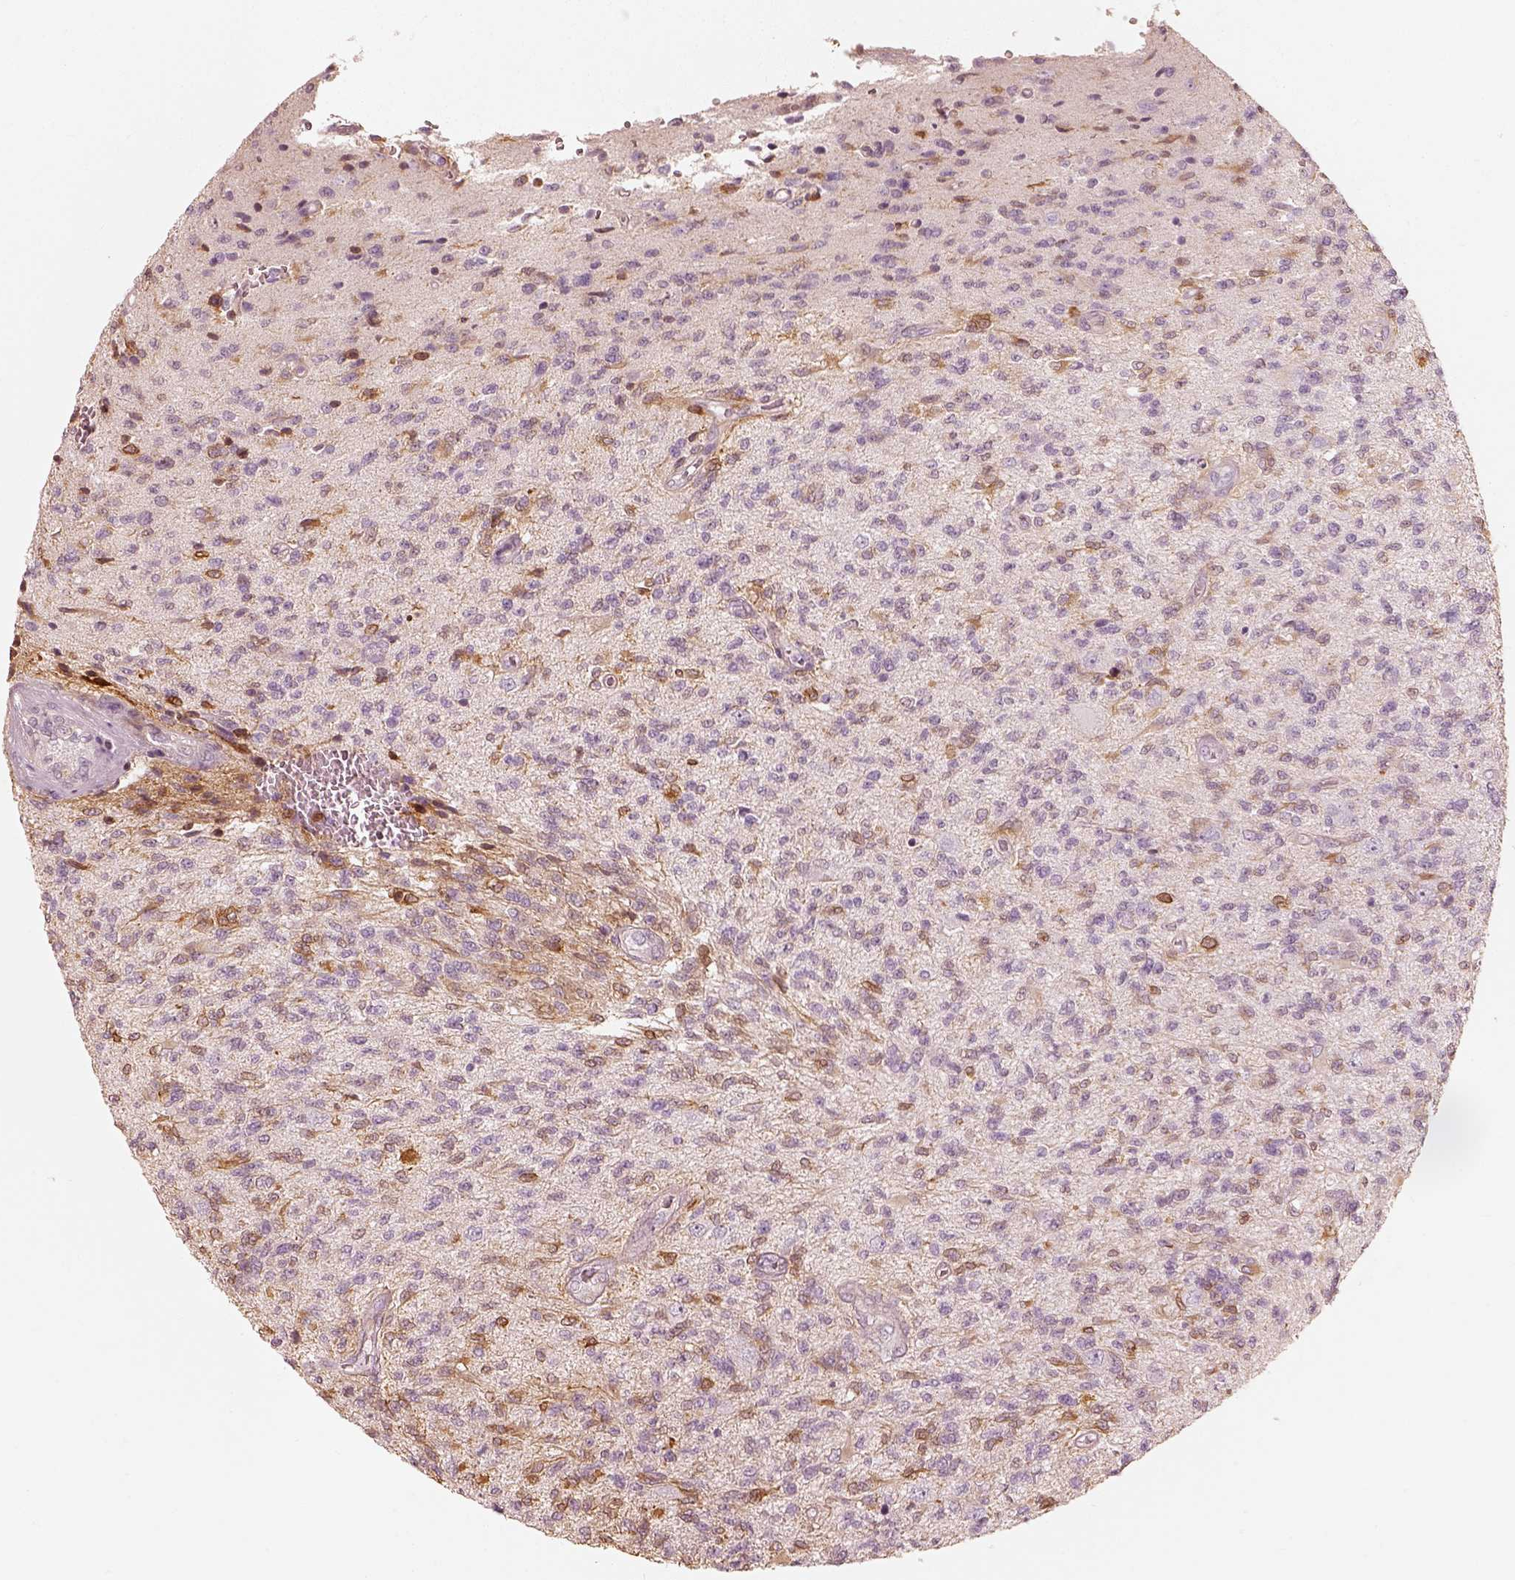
{"staining": {"intensity": "moderate", "quantity": "<25%", "location": "cytoplasmic/membranous"}, "tissue": "glioma", "cell_type": "Tumor cells", "image_type": "cancer", "snomed": [{"axis": "morphology", "description": "Glioma, malignant, High grade"}, {"axis": "topography", "description": "Brain"}], "caption": "Immunohistochemistry (IHC) (DAB (3,3'-diaminobenzidine)) staining of human glioma shows moderate cytoplasmic/membranous protein expression in about <25% of tumor cells. The protein of interest is stained brown, and the nuclei are stained in blue (DAB (3,3'-diaminobenzidine) IHC with brightfield microscopy, high magnification).", "gene": "WLS", "patient": {"sex": "male", "age": 56}}